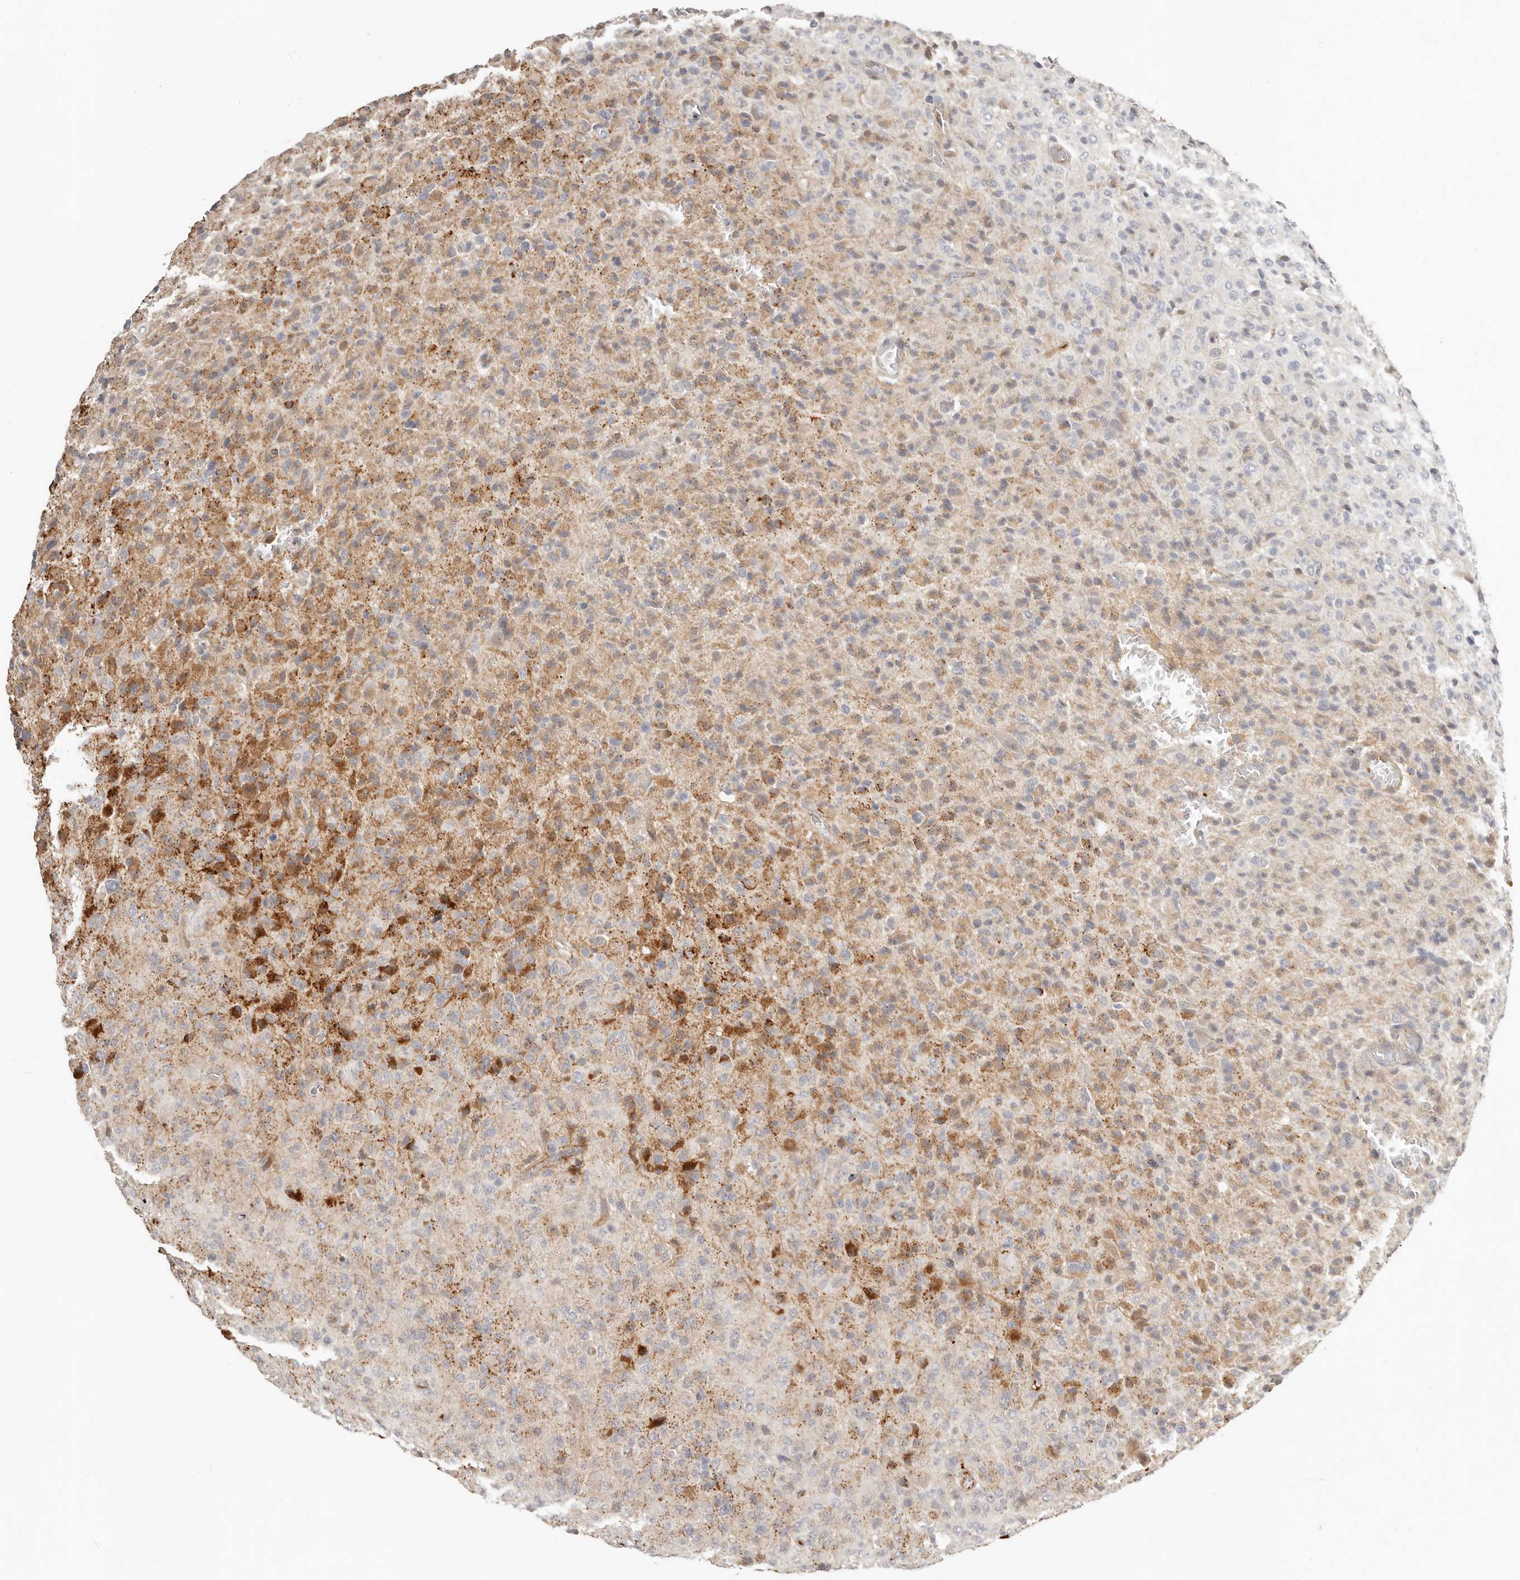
{"staining": {"intensity": "weak", "quantity": "25%-75%", "location": "cytoplasmic/membranous"}, "tissue": "glioma", "cell_type": "Tumor cells", "image_type": "cancer", "snomed": [{"axis": "morphology", "description": "Glioma, malignant, High grade"}, {"axis": "topography", "description": "Brain"}], "caption": "Glioma stained for a protein (brown) shows weak cytoplasmic/membranous positive expression in about 25%-75% of tumor cells.", "gene": "MTFR2", "patient": {"sex": "female", "age": 57}}